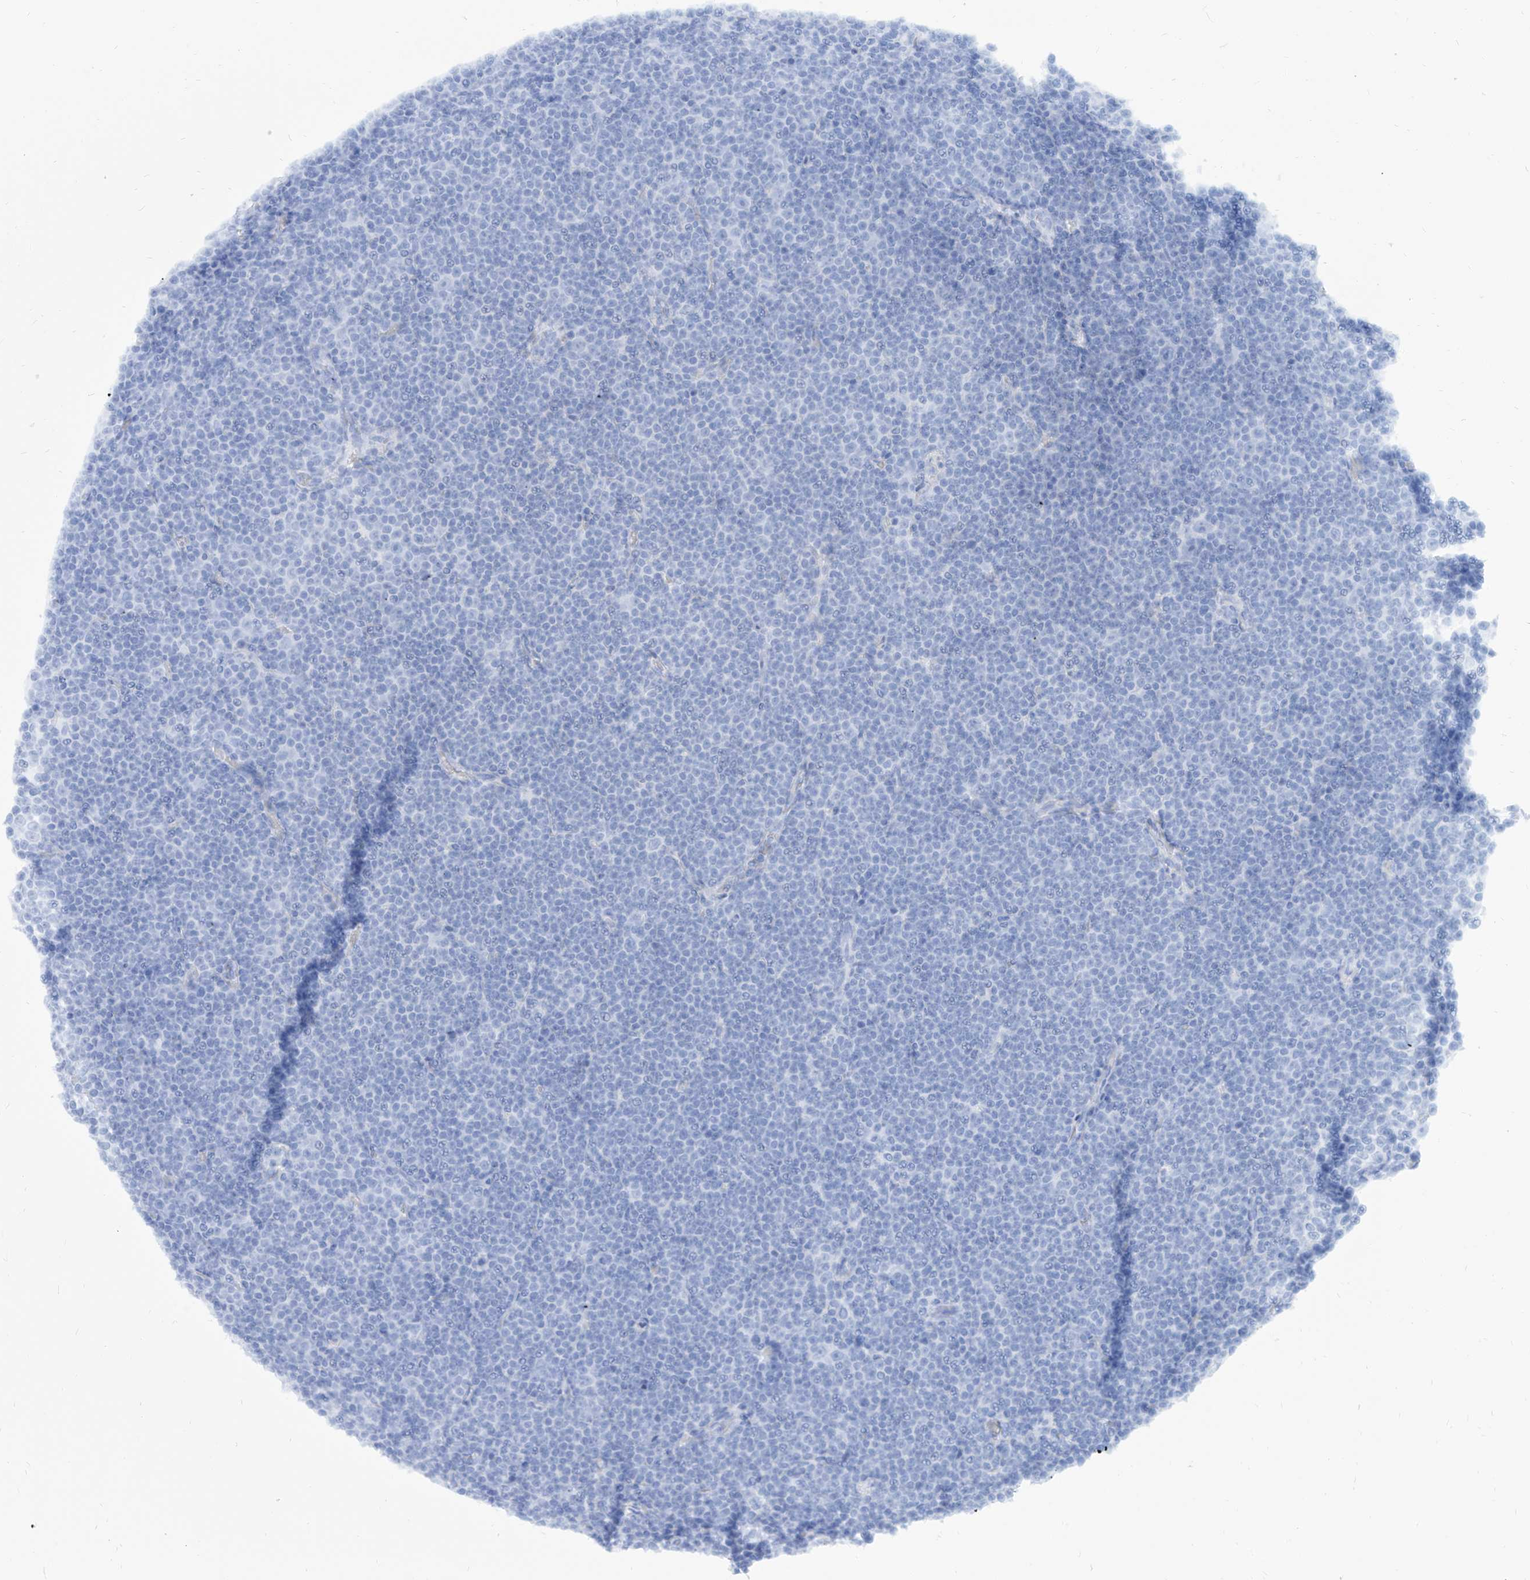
{"staining": {"intensity": "negative", "quantity": "none", "location": "none"}, "tissue": "lymphoma", "cell_type": "Tumor cells", "image_type": "cancer", "snomed": [{"axis": "morphology", "description": "Malignant lymphoma, non-Hodgkin's type, Low grade"}, {"axis": "topography", "description": "Lymph node"}], "caption": "Histopathology image shows no protein positivity in tumor cells of low-grade malignant lymphoma, non-Hodgkin's type tissue.", "gene": "PDXK", "patient": {"sex": "female", "age": 67}}